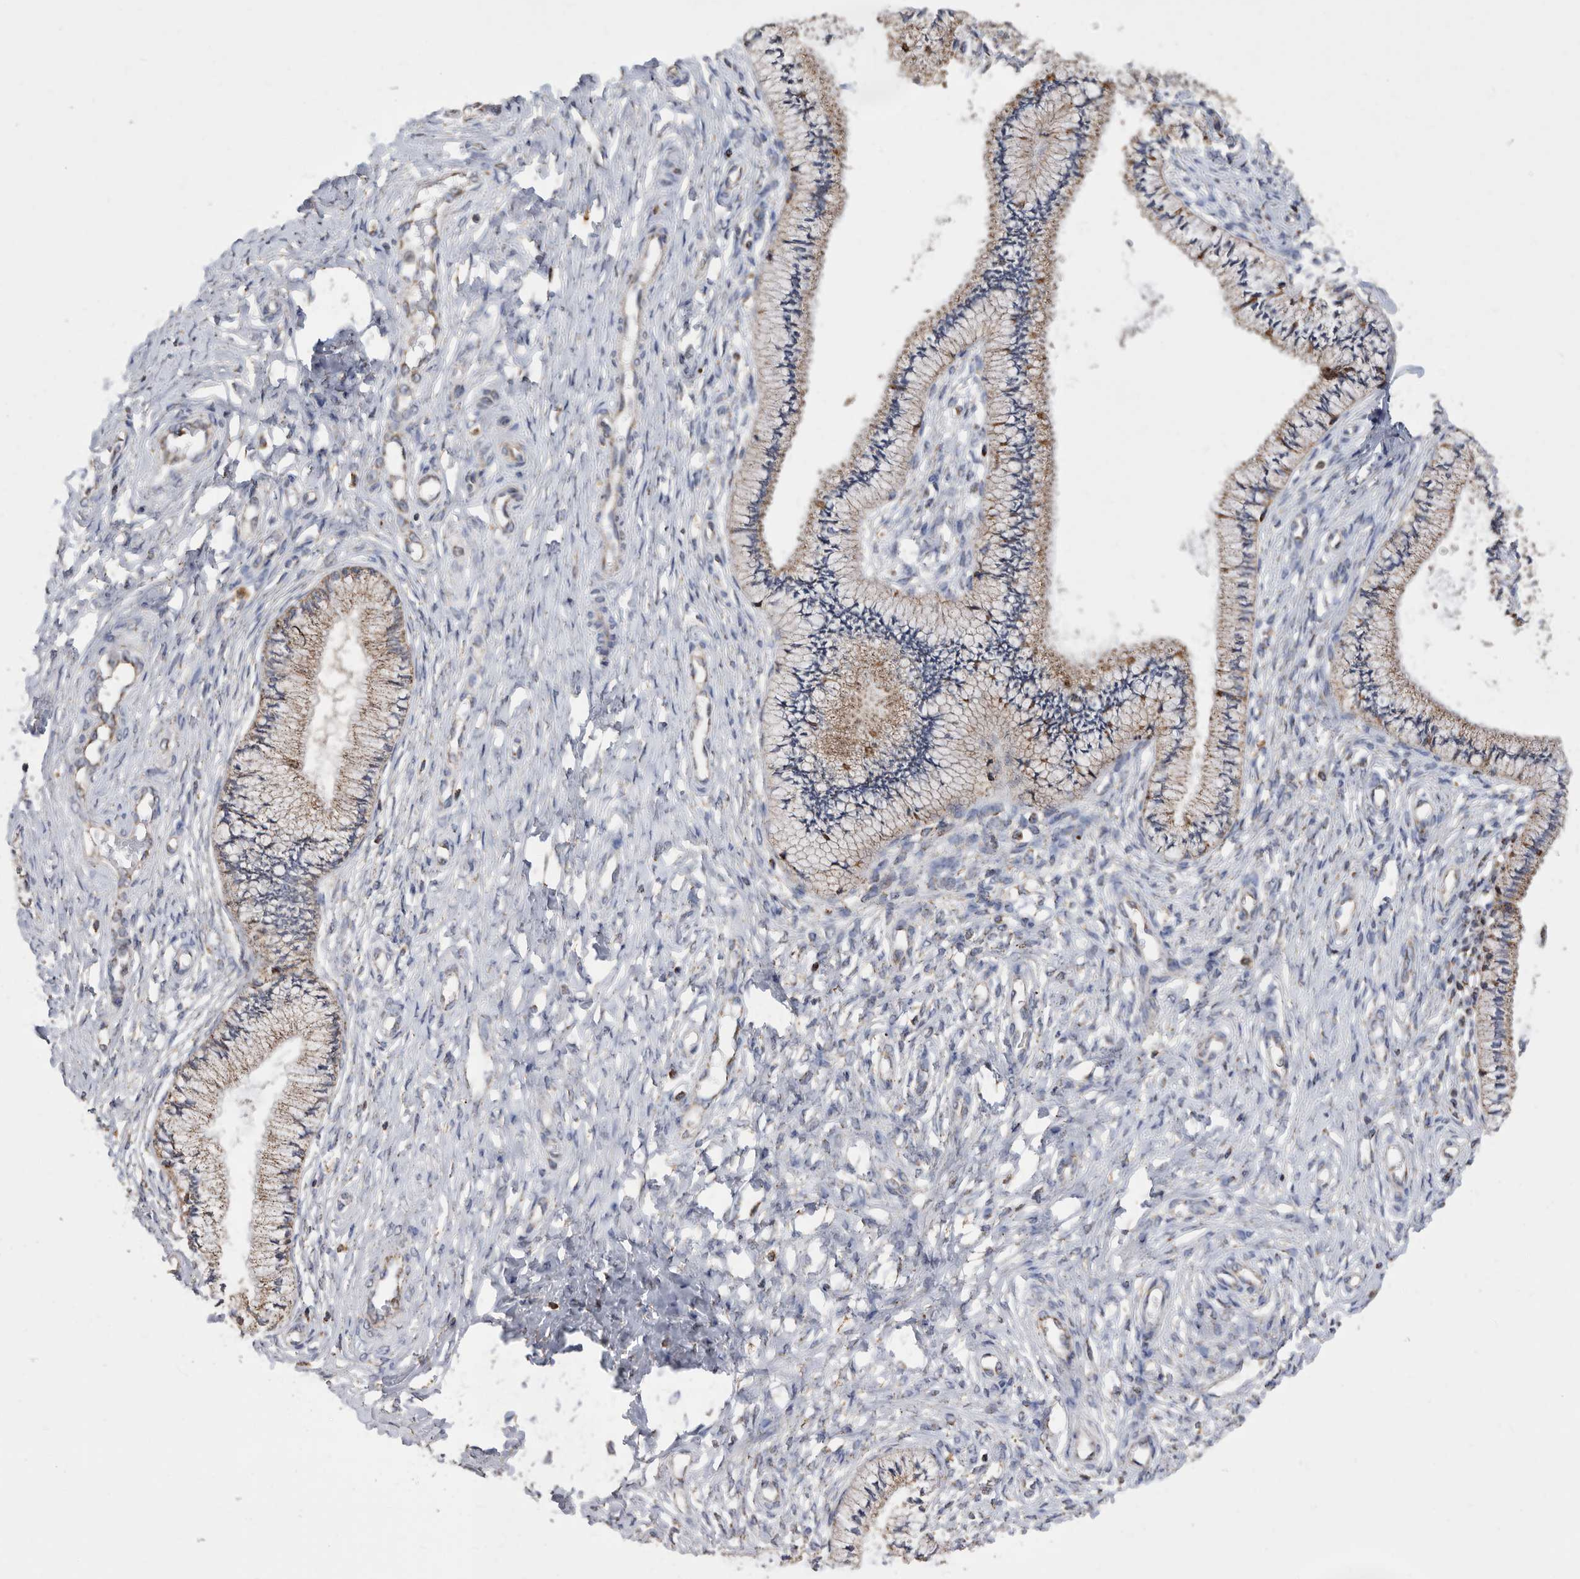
{"staining": {"intensity": "strong", "quantity": "25%-75%", "location": "cytoplasmic/membranous"}, "tissue": "cervix", "cell_type": "Glandular cells", "image_type": "normal", "snomed": [{"axis": "morphology", "description": "Normal tissue, NOS"}, {"axis": "topography", "description": "Cervix"}], "caption": "Benign cervix demonstrates strong cytoplasmic/membranous expression in about 25%-75% of glandular cells, visualized by immunohistochemistry.", "gene": "WFDC1", "patient": {"sex": "female", "age": 36}}